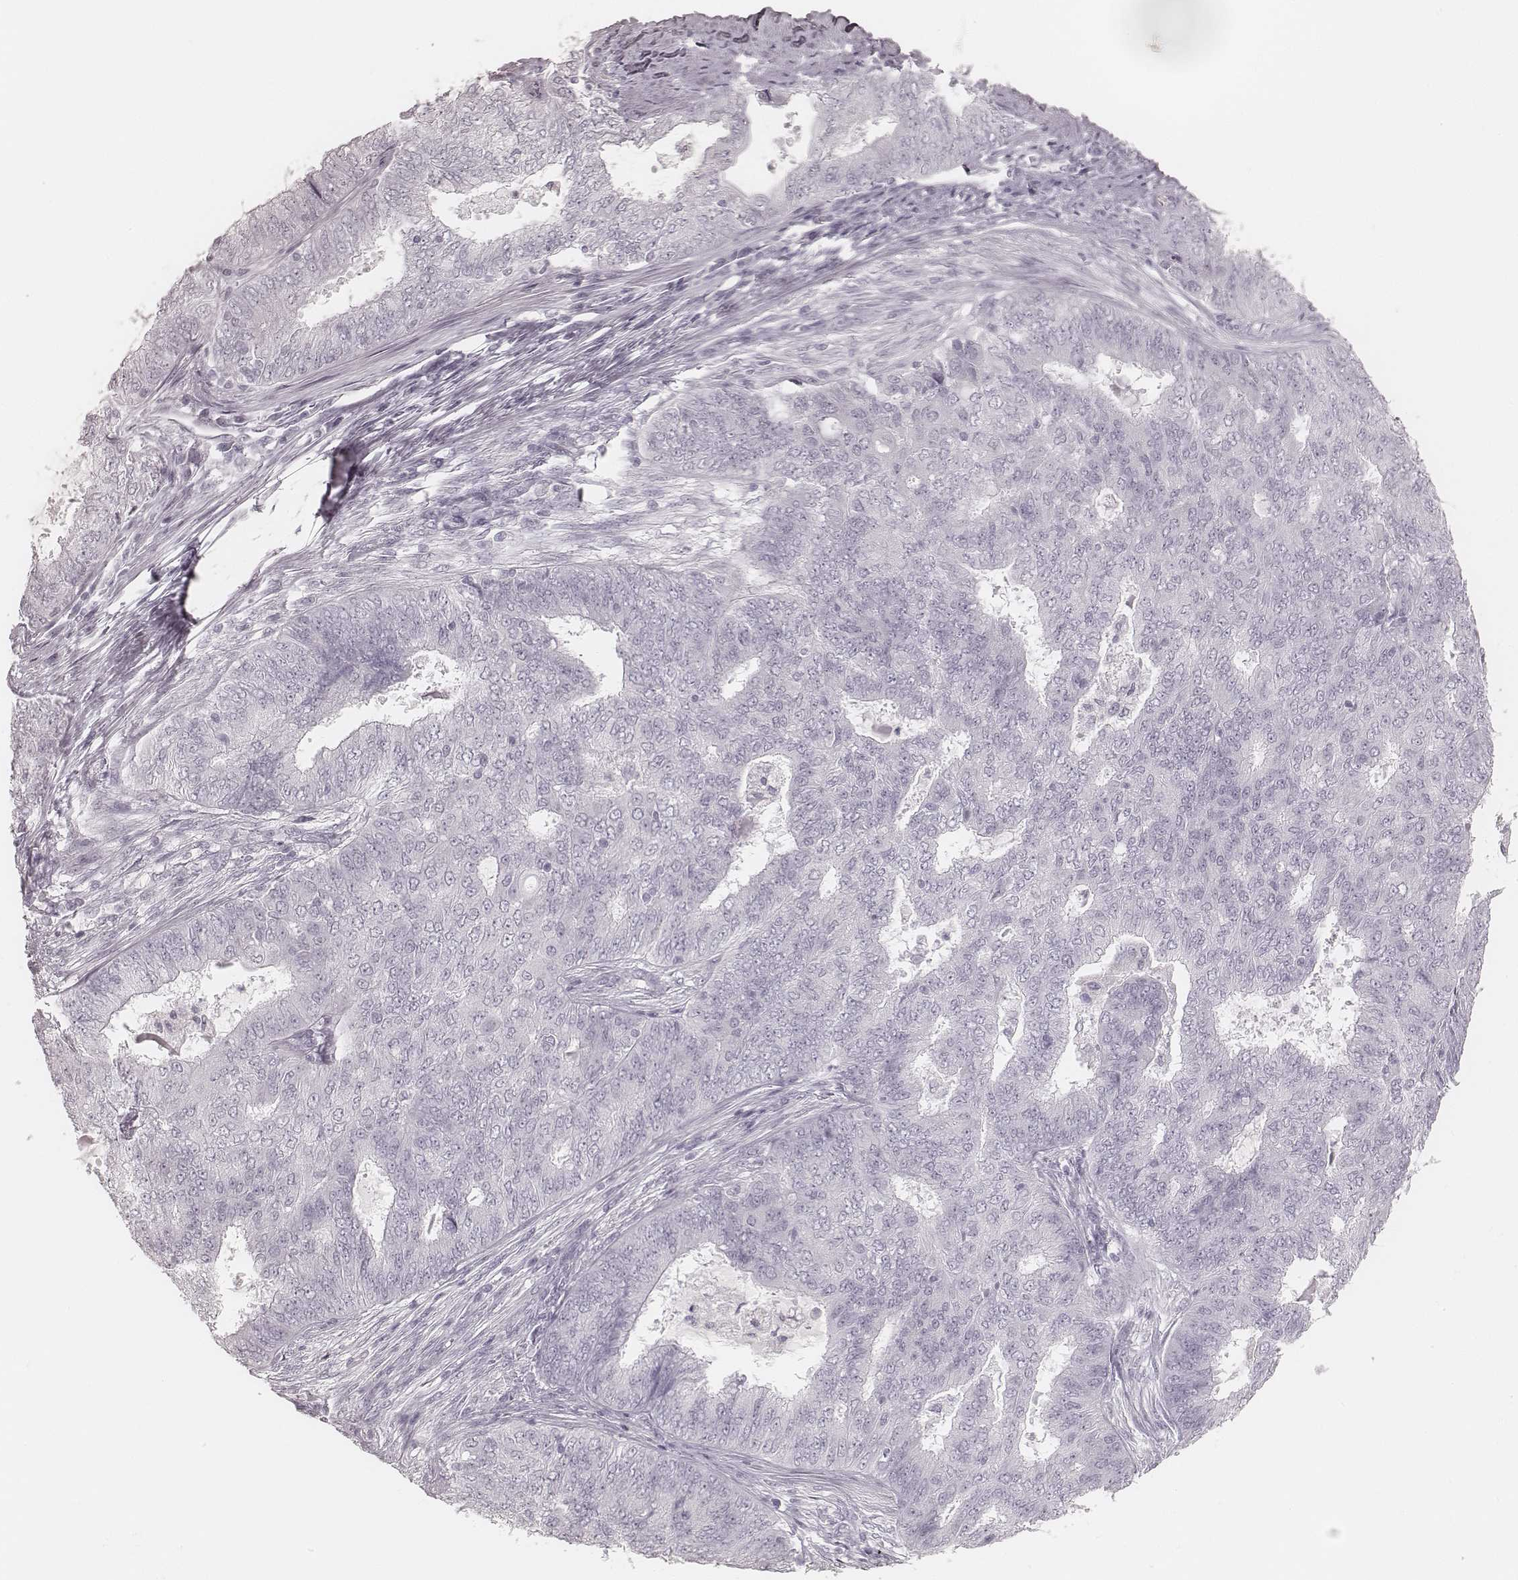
{"staining": {"intensity": "negative", "quantity": "none", "location": "none"}, "tissue": "endometrial cancer", "cell_type": "Tumor cells", "image_type": "cancer", "snomed": [{"axis": "morphology", "description": "Adenocarcinoma, NOS"}, {"axis": "topography", "description": "Endometrium"}], "caption": "A histopathology image of human endometrial adenocarcinoma is negative for staining in tumor cells.", "gene": "KRT72", "patient": {"sex": "female", "age": 62}}